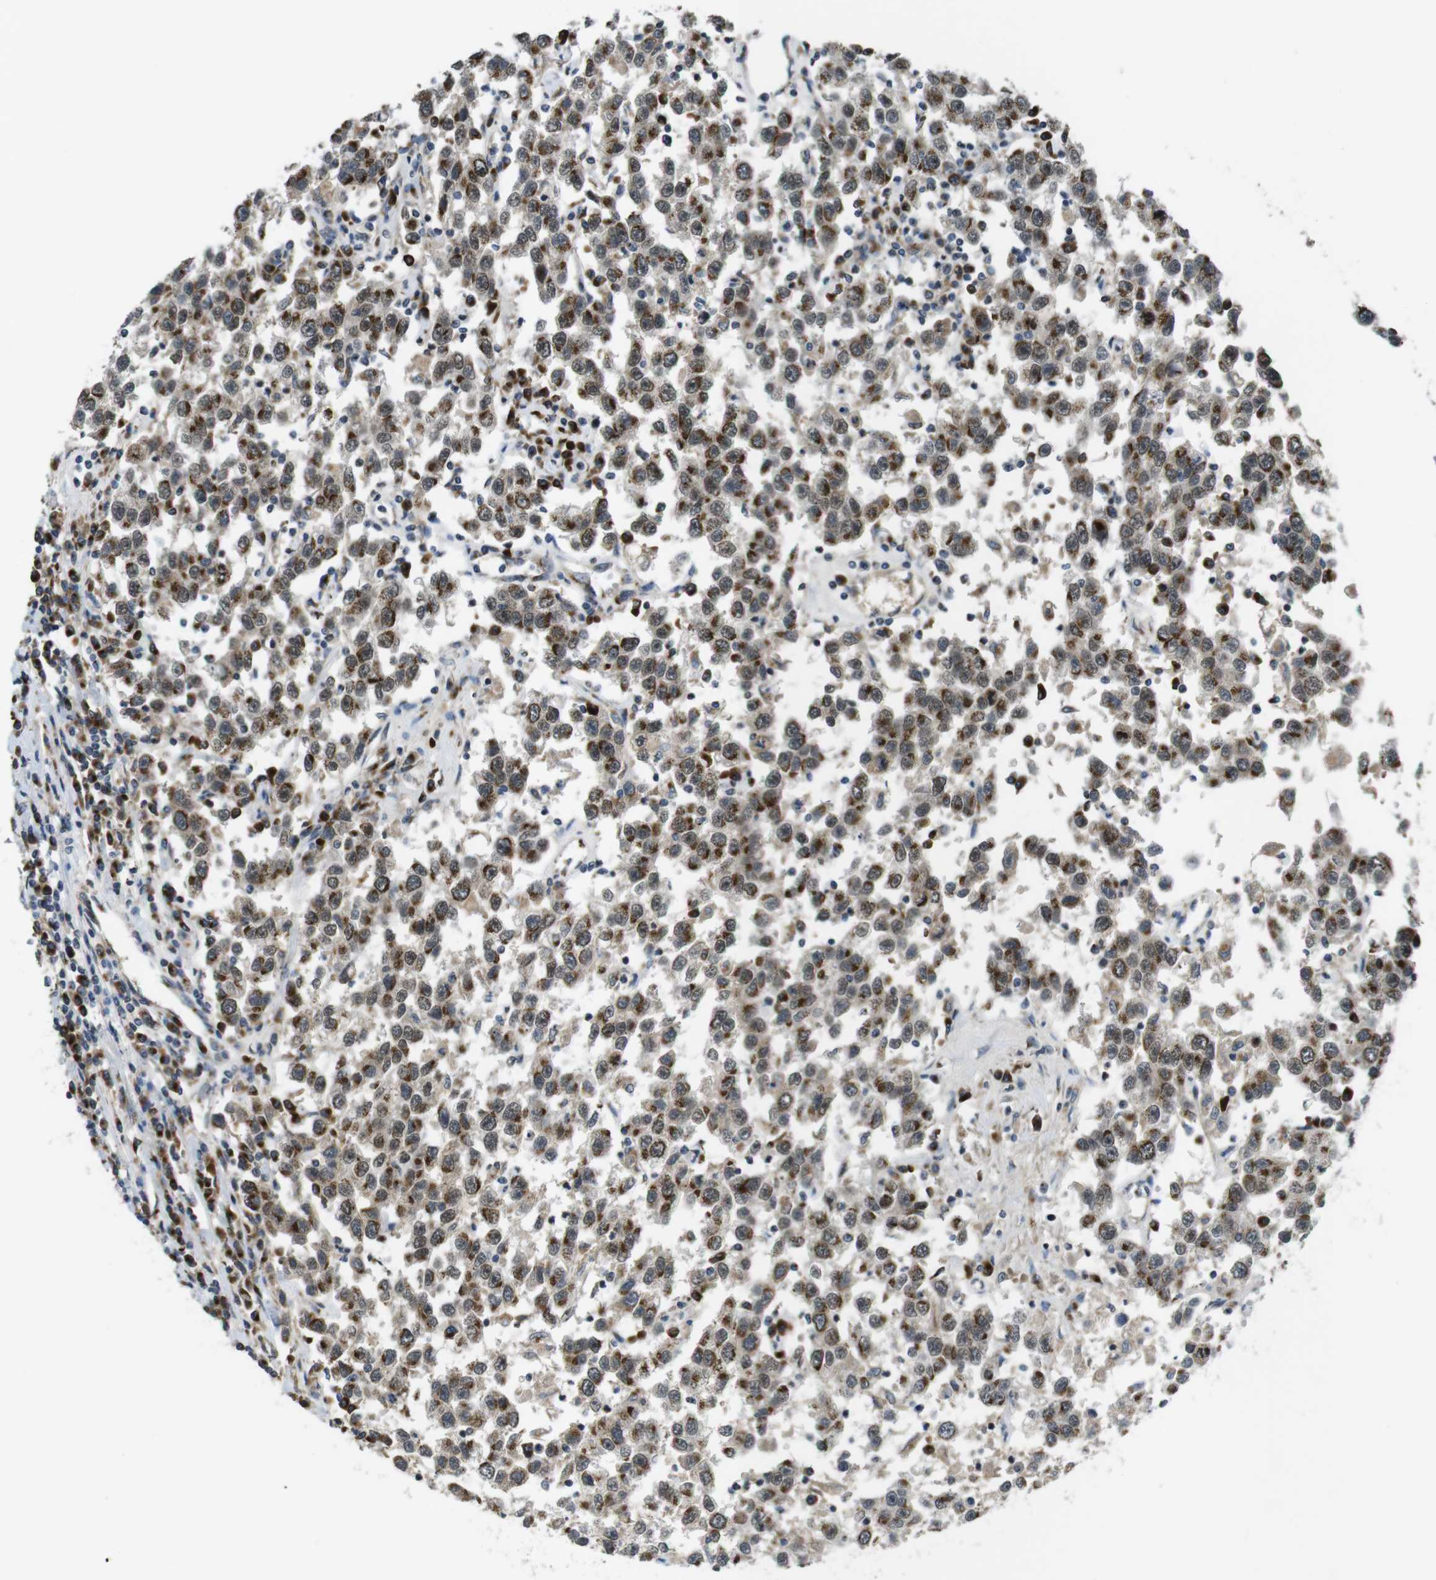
{"staining": {"intensity": "moderate", "quantity": ">75%", "location": "cytoplasmic/membranous"}, "tissue": "testis cancer", "cell_type": "Tumor cells", "image_type": "cancer", "snomed": [{"axis": "morphology", "description": "Seminoma, NOS"}, {"axis": "topography", "description": "Testis"}], "caption": "Testis seminoma stained for a protein (brown) exhibits moderate cytoplasmic/membranous positive expression in about >75% of tumor cells.", "gene": "ZFPL1", "patient": {"sex": "male", "age": 41}}